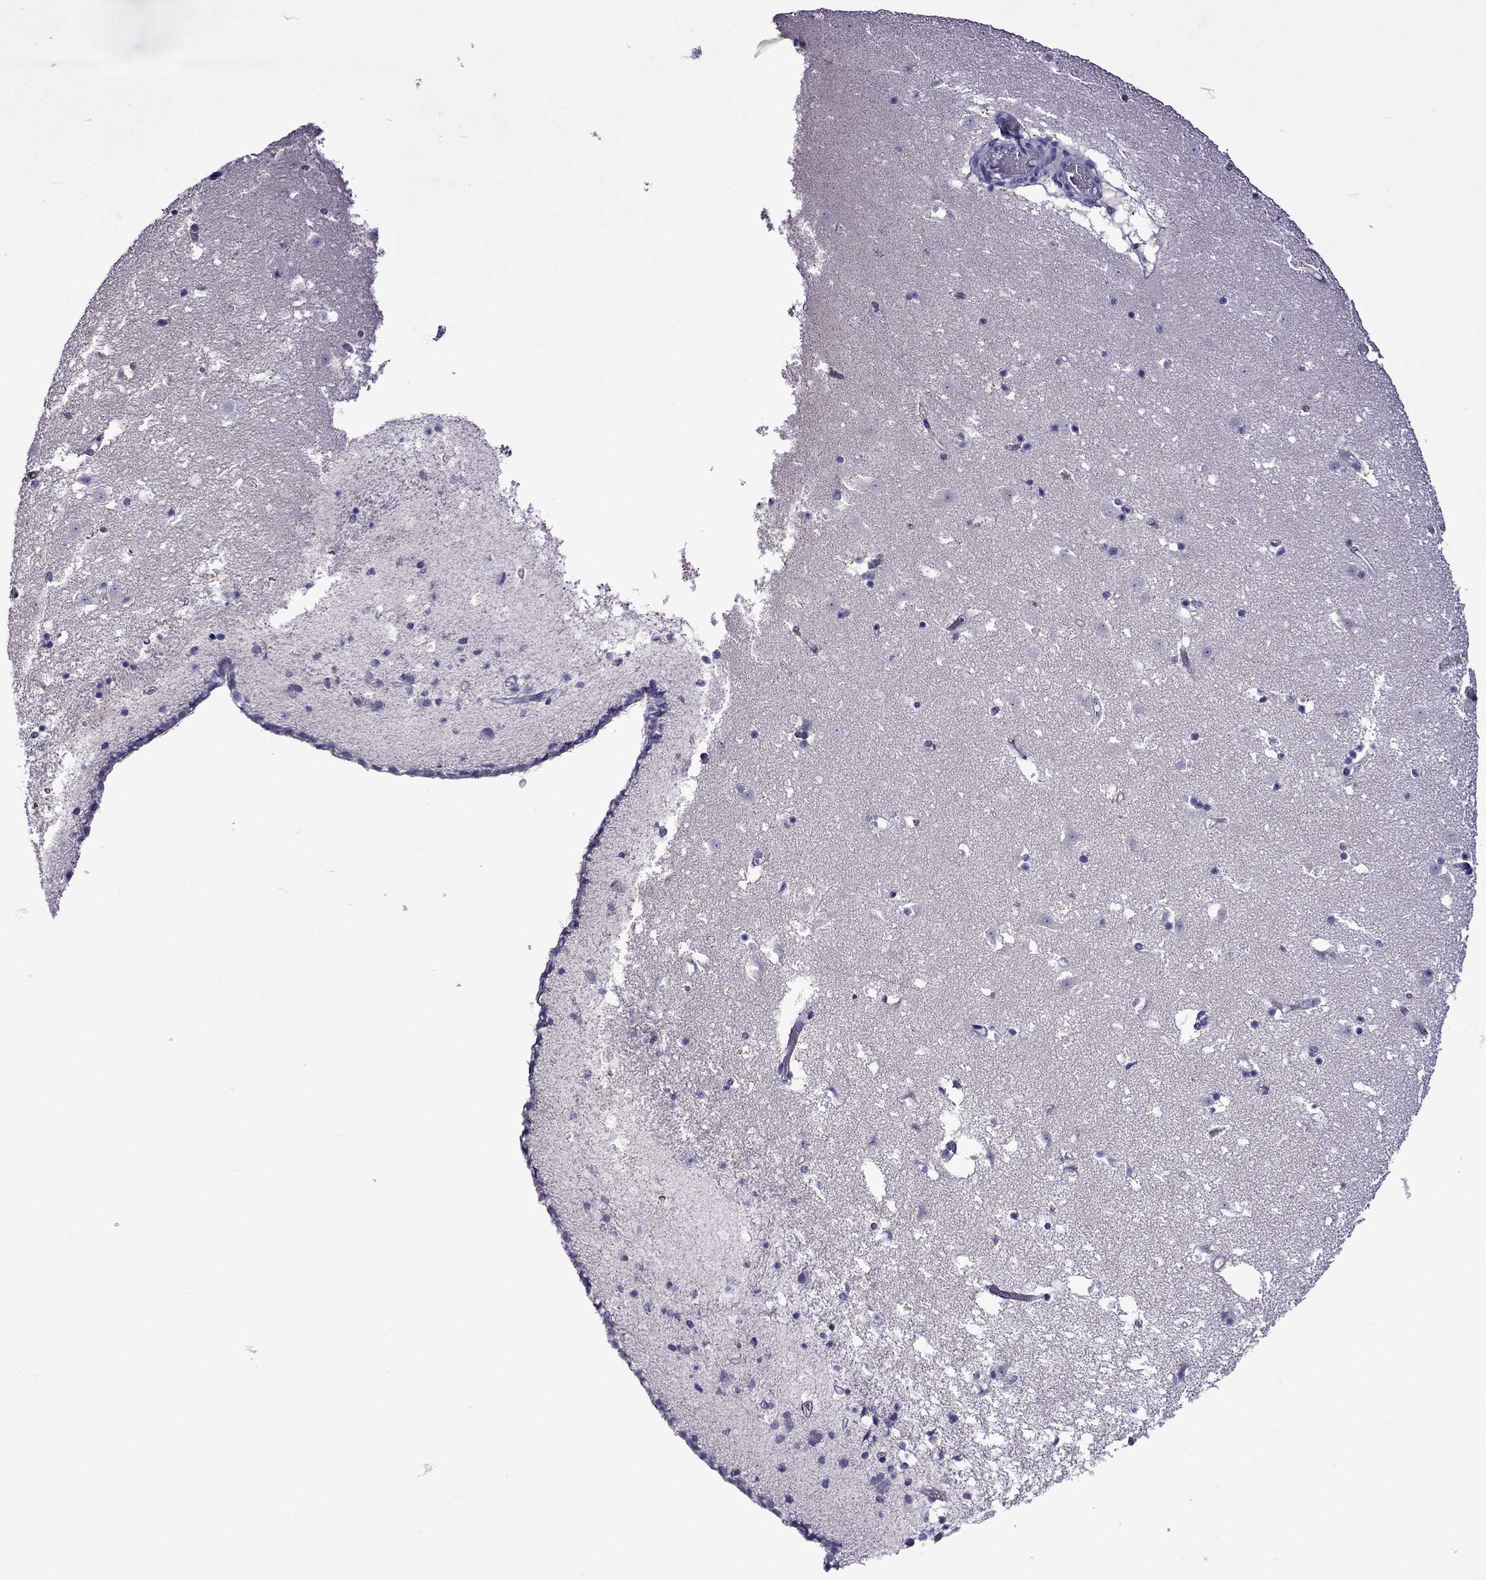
{"staining": {"intensity": "negative", "quantity": "none", "location": "none"}, "tissue": "caudate", "cell_type": "Glial cells", "image_type": "normal", "snomed": [{"axis": "morphology", "description": "Normal tissue, NOS"}, {"axis": "topography", "description": "Lateral ventricle wall"}], "caption": "The photomicrograph shows no significant staining in glial cells of caudate. (DAB IHC, high magnification).", "gene": "TDRD1", "patient": {"sex": "female", "age": 42}}